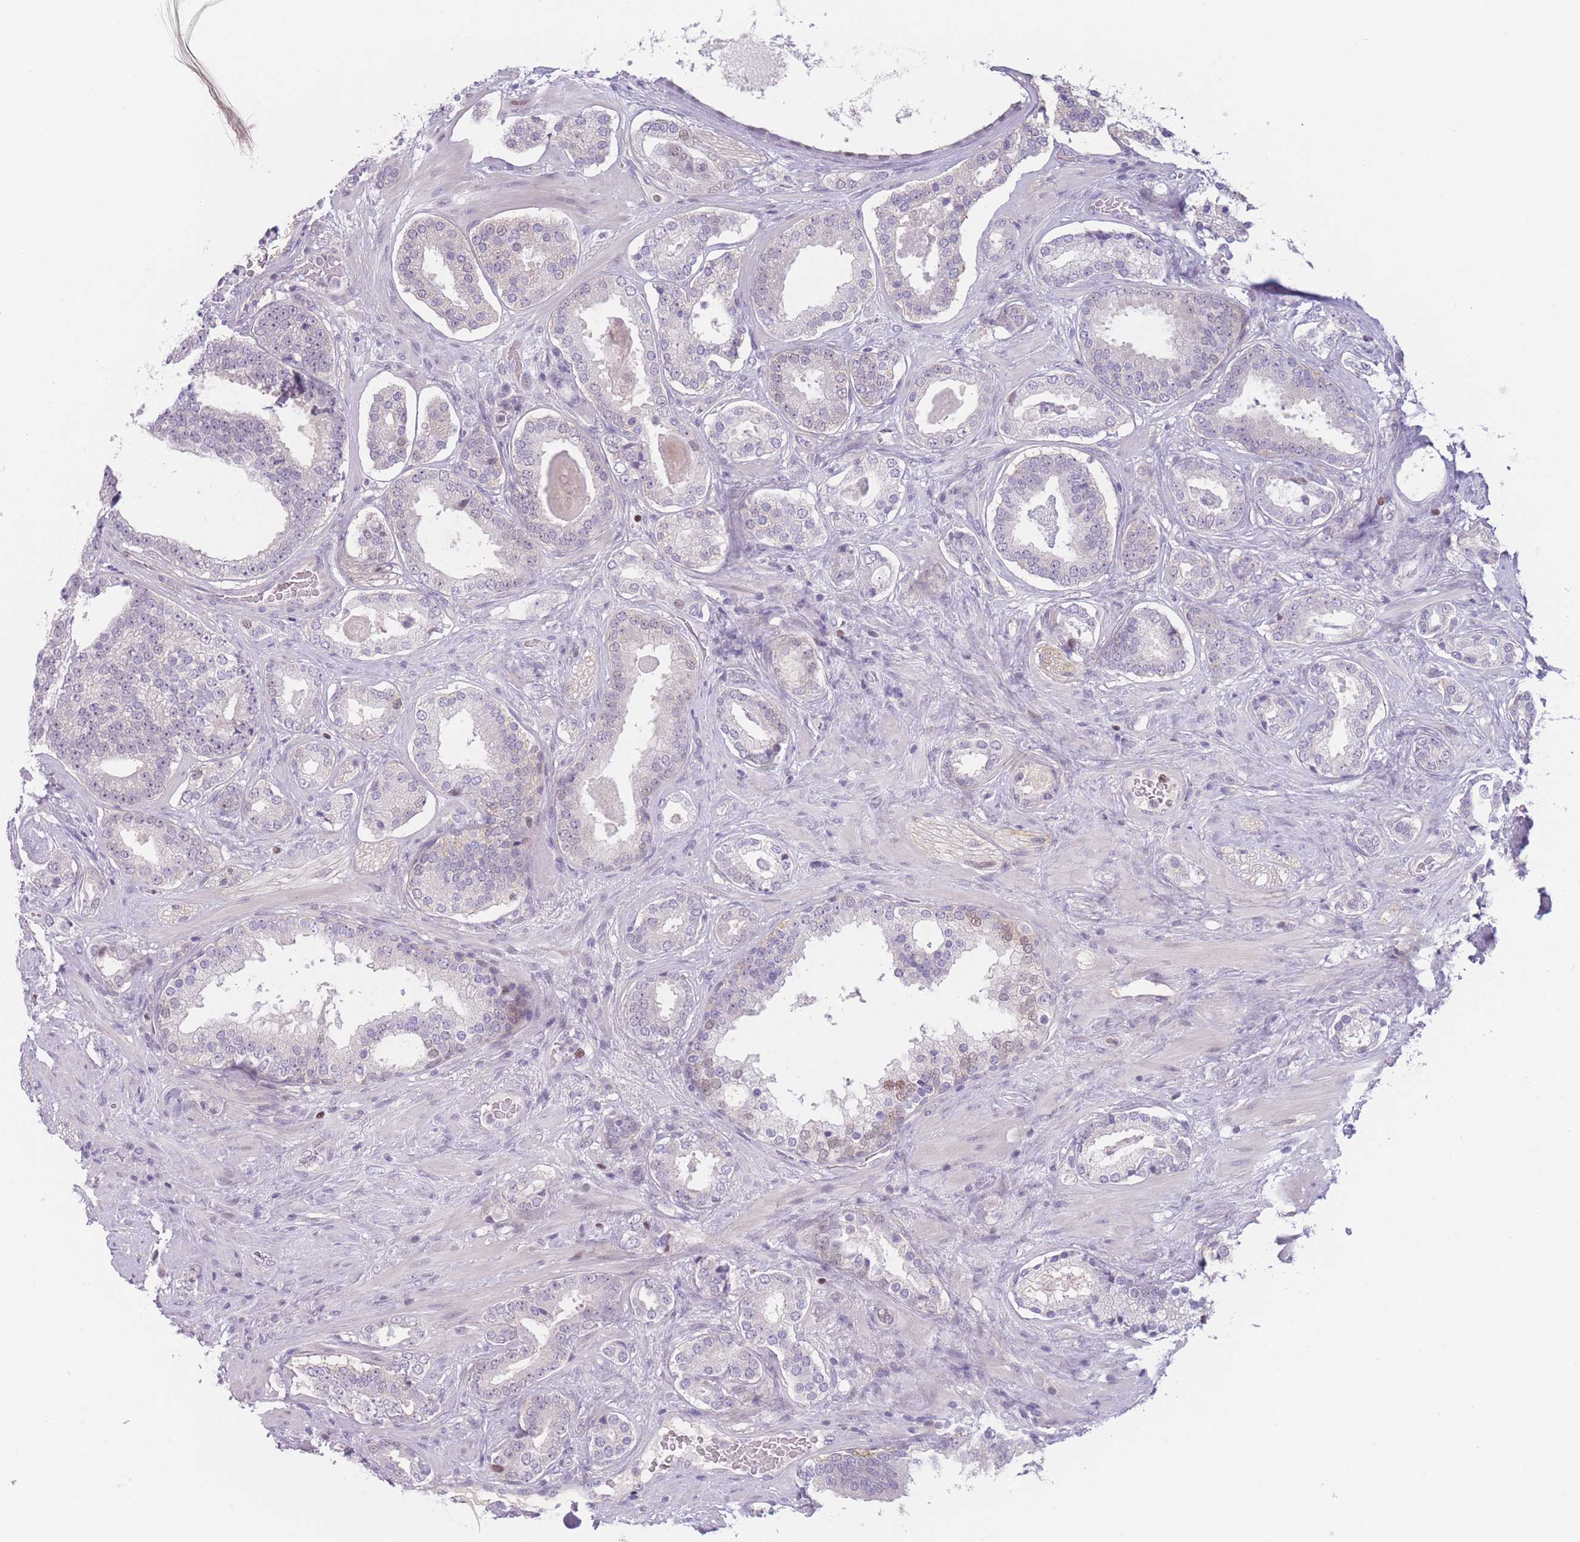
{"staining": {"intensity": "weak", "quantity": "25%-75%", "location": "nuclear"}, "tissue": "prostate cancer", "cell_type": "Tumor cells", "image_type": "cancer", "snomed": [{"axis": "morphology", "description": "Adenocarcinoma, High grade"}, {"axis": "topography", "description": "Prostate"}], "caption": "Prostate cancer (adenocarcinoma (high-grade)) tissue shows weak nuclear expression in approximately 25%-75% of tumor cells", "gene": "ZNF439", "patient": {"sex": "male", "age": 60}}